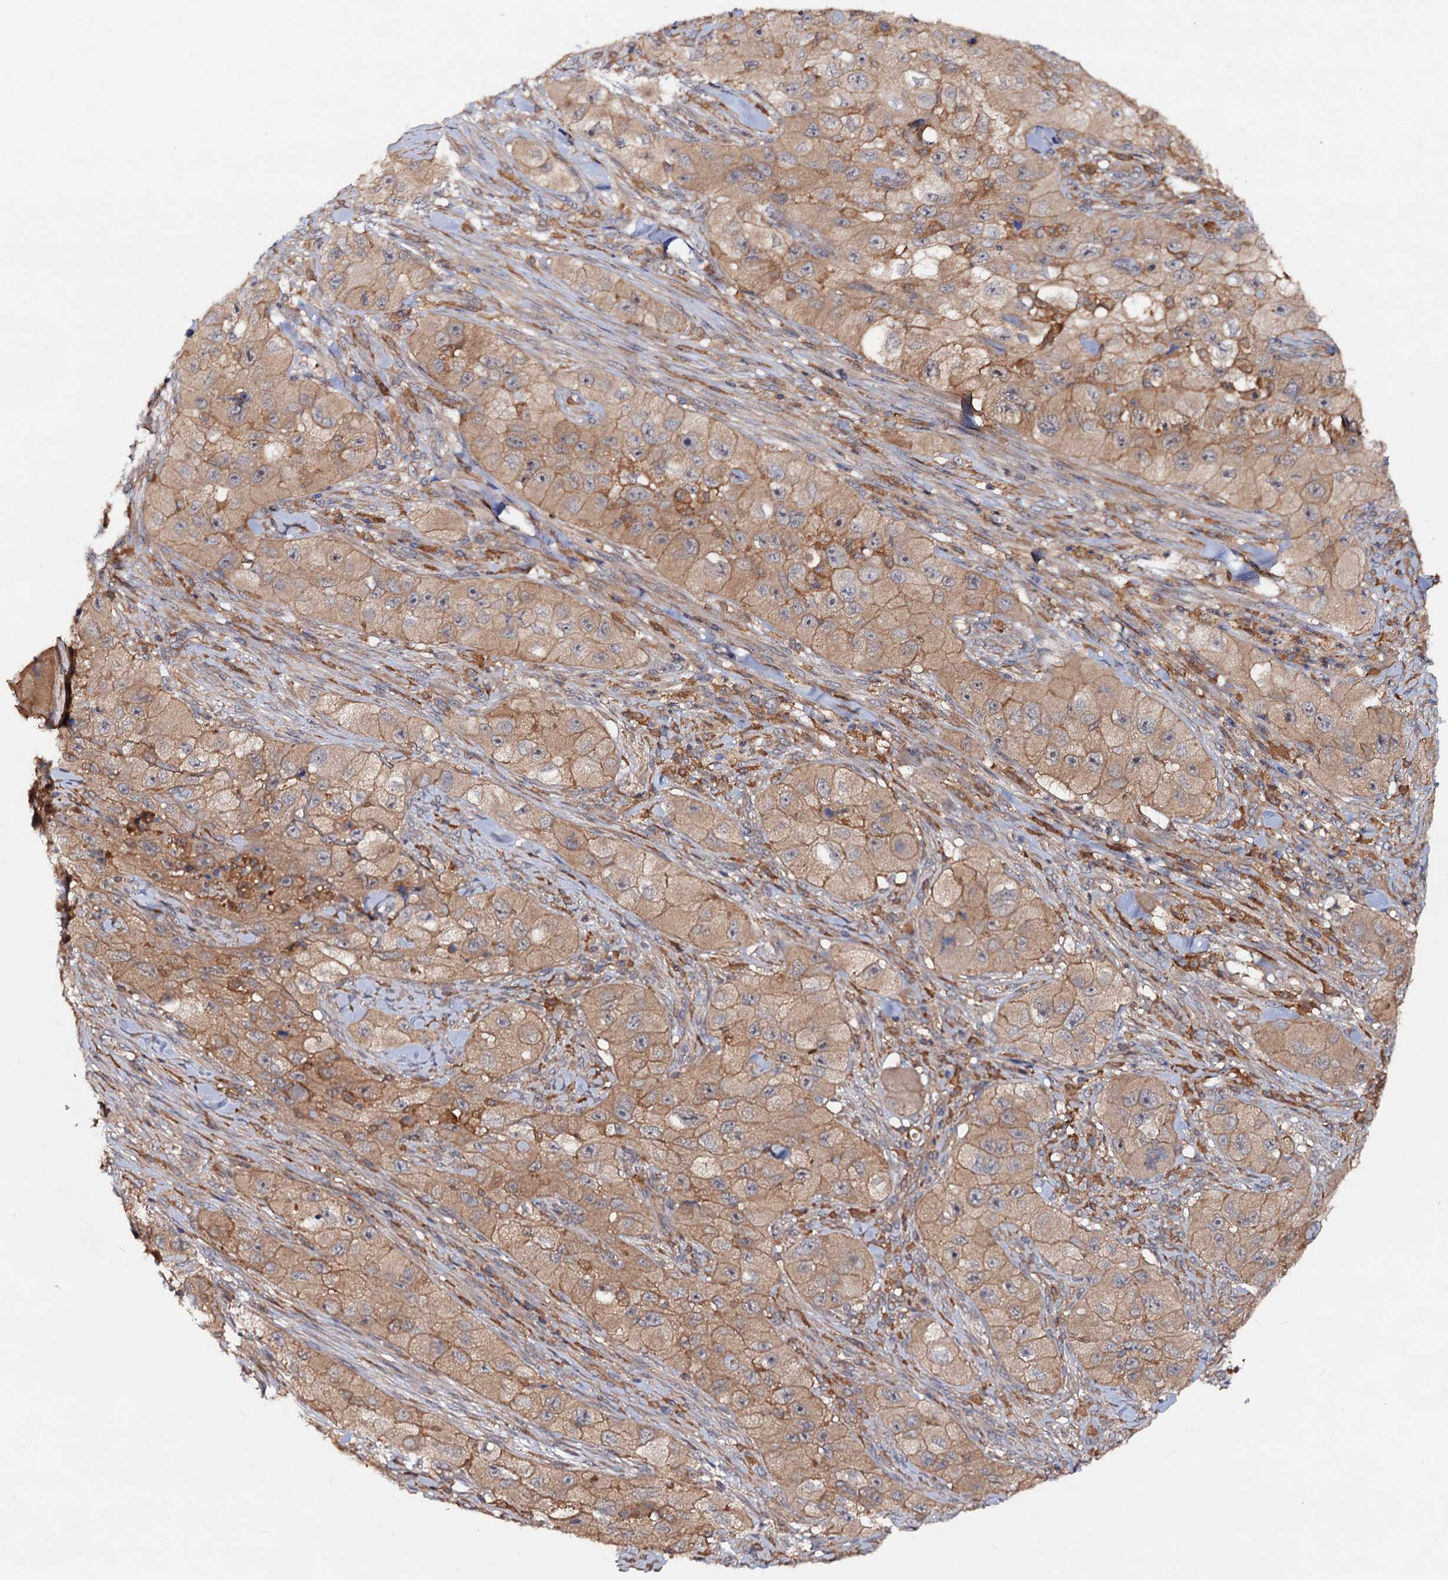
{"staining": {"intensity": "weak", "quantity": ">75%", "location": "cytoplasmic/membranous"}, "tissue": "skin cancer", "cell_type": "Tumor cells", "image_type": "cancer", "snomed": [{"axis": "morphology", "description": "Squamous cell carcinoma, NOS"}, {"axis": "topography", "description": "Skin"}, {"axis": "topography", "description": "Subcutis"}], "caption": "Weak cytoplasmic/membranous staining for a protein is seen in approximately >75% of tumor cells of squamous cell carcinoma (skin) using immunohistochemistry.", "gene": "VPS29", "patient": {"sex": "male", "age": 73}}